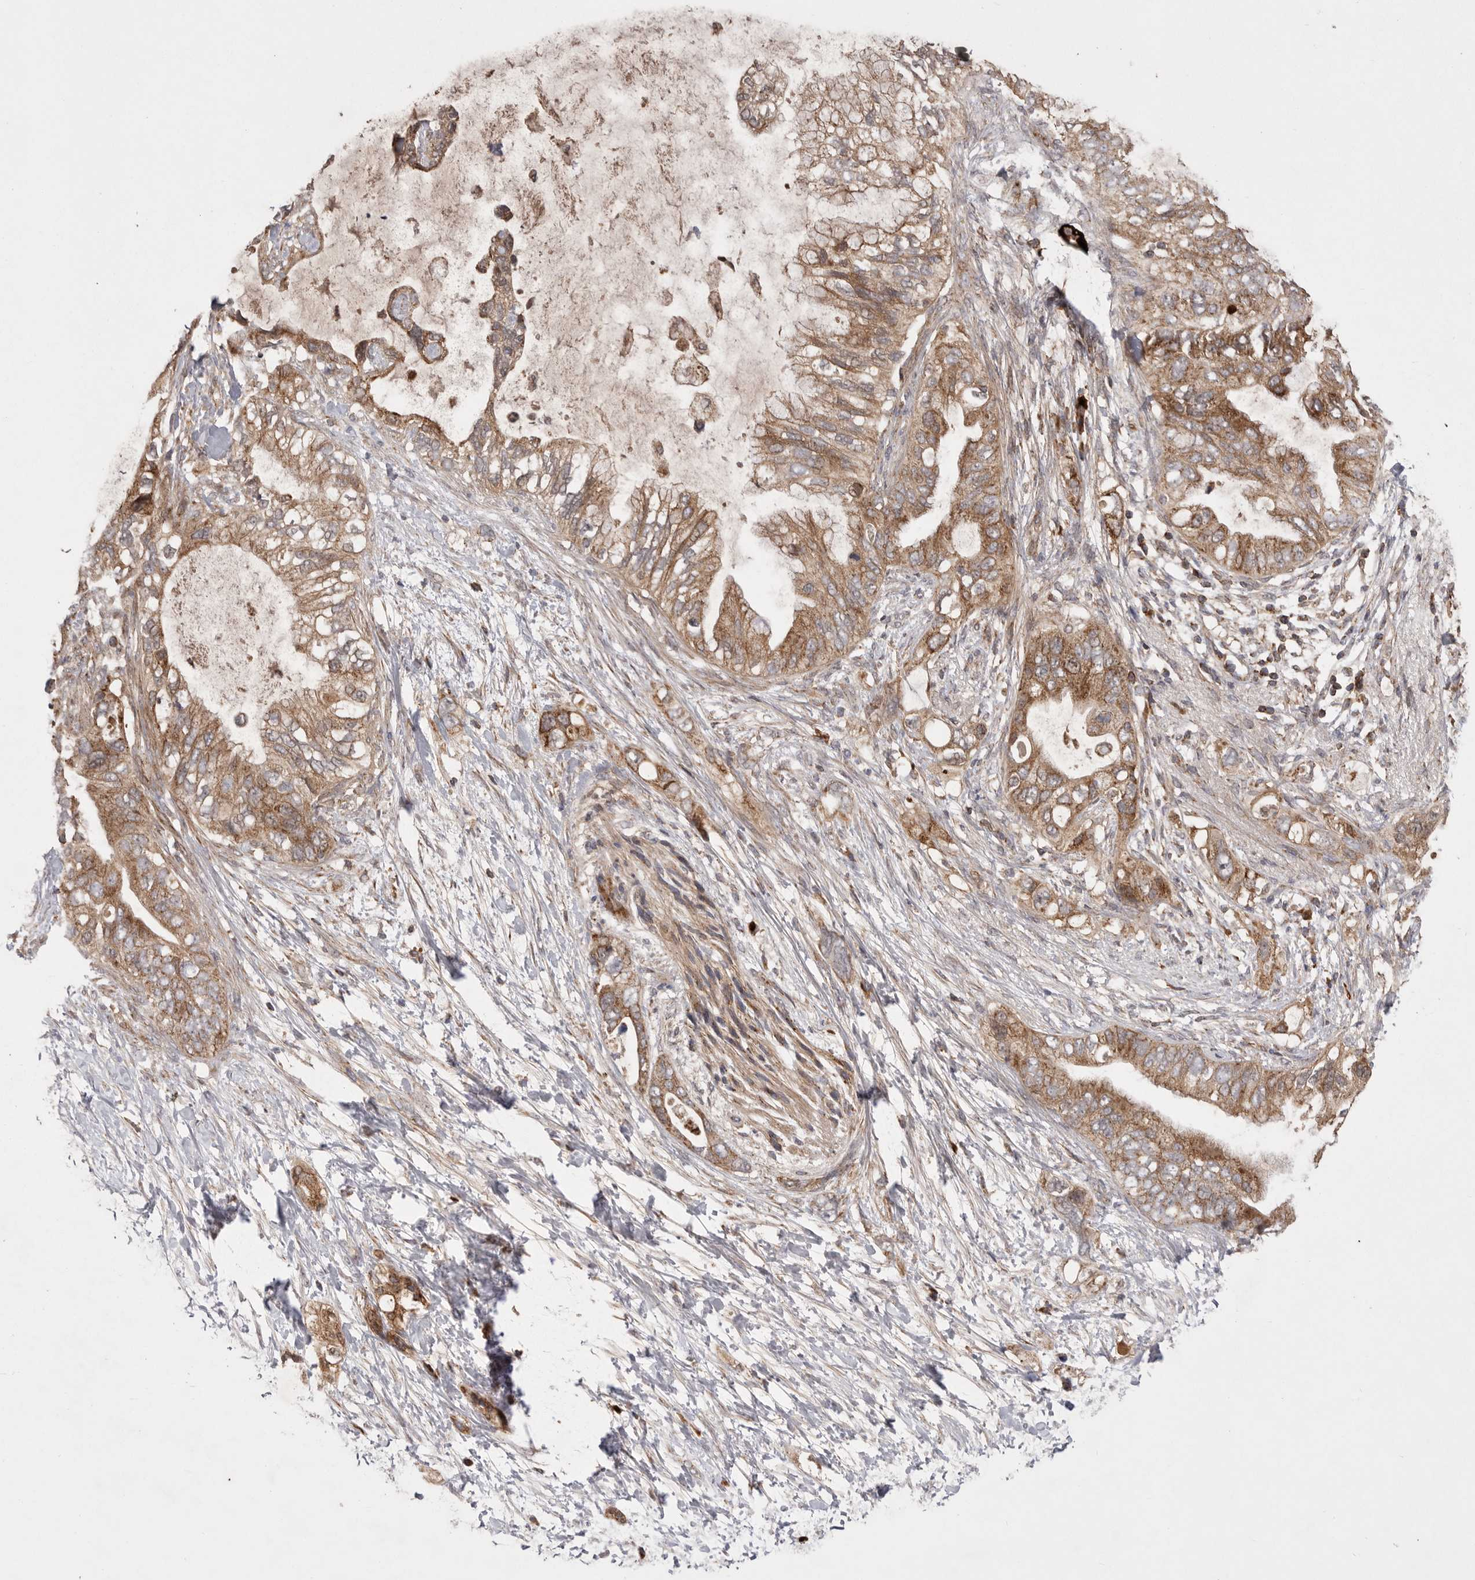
{"staining": {"intensity": "moderate", "quantity": ">75%", "location": "cytoplasmic/membranous"}, "tissue": "pancreatic cancer", "cell_type": "Tumor cells", "image_type": "cancer", "snomed": [{"axis": "morphology", "description": "Adenocarcinoma, NOS"}, {"axis": "topography", "description": "Pancreas"}], "caption": "Moderate cytoplasmic/membranous staining for a protein is seen in about >75% of tumor cells of pancreatic cancer using immunohistochemistry.", "gene": "KYAT3", "patient": {"sex": "female", "age": 56}}